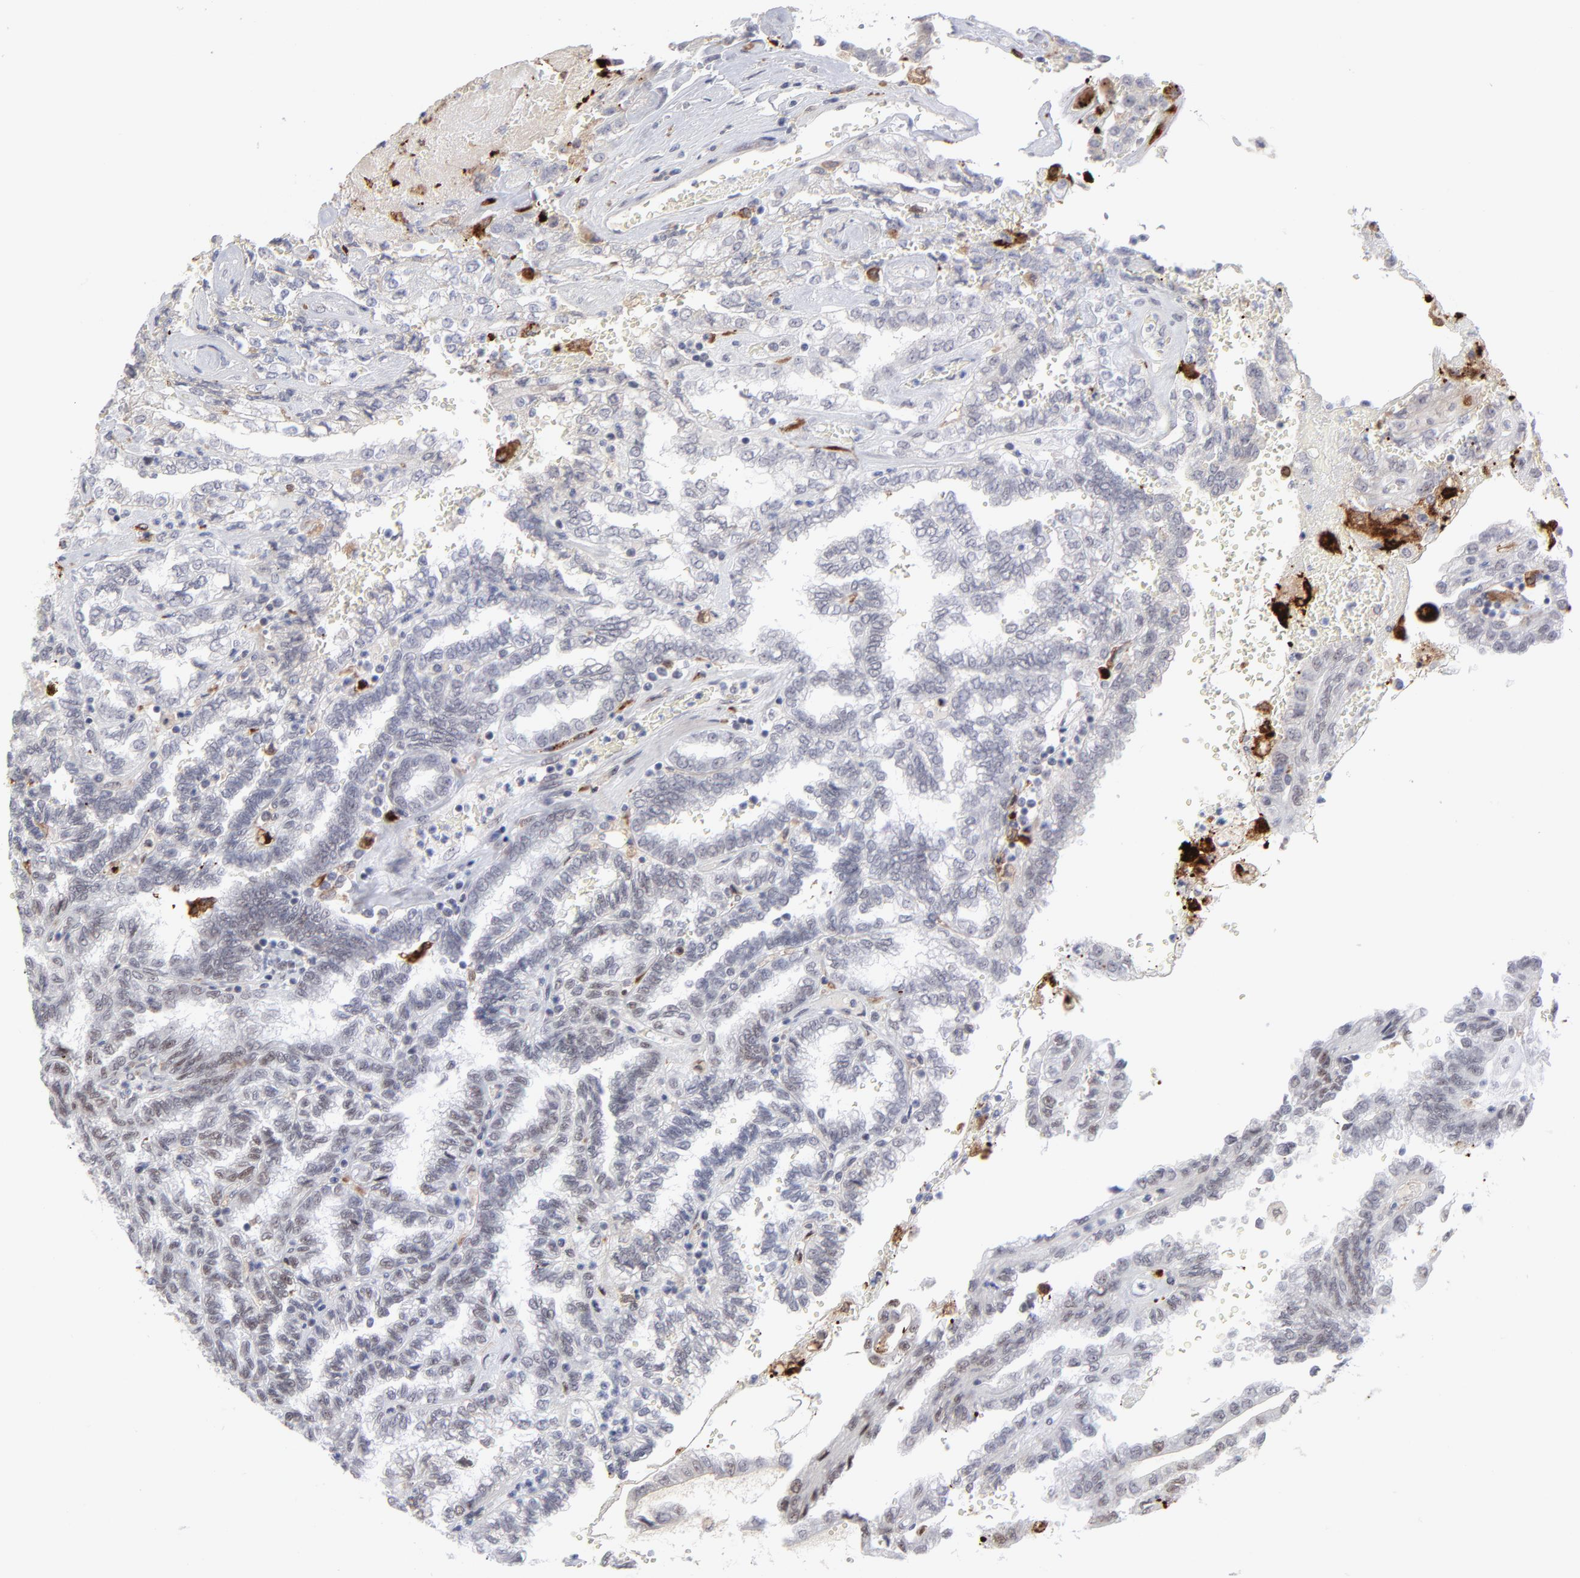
{"staining": {"intensity": "negative", "quantity": "none", "location": "none"}, "tissue": "renal cancer", "cell_type": "Tumor cells", "image_type": "cancer", "snomed": [{"axis": "morphology", "description": "Inflammation, NOS"}, {"axis": "morphology", "description": "Adenocarcinoma, NOS"}, {"axis": "topography", "description": "Kidney"}], "caption": "High power microscopy histopathology image of an immunohistochemistry (IHC) histopathology image of renal cancer, revealing no significant expression in tumor cells.", "gene": "CCR2", "patient": {"sex": "male", "age": 68}}